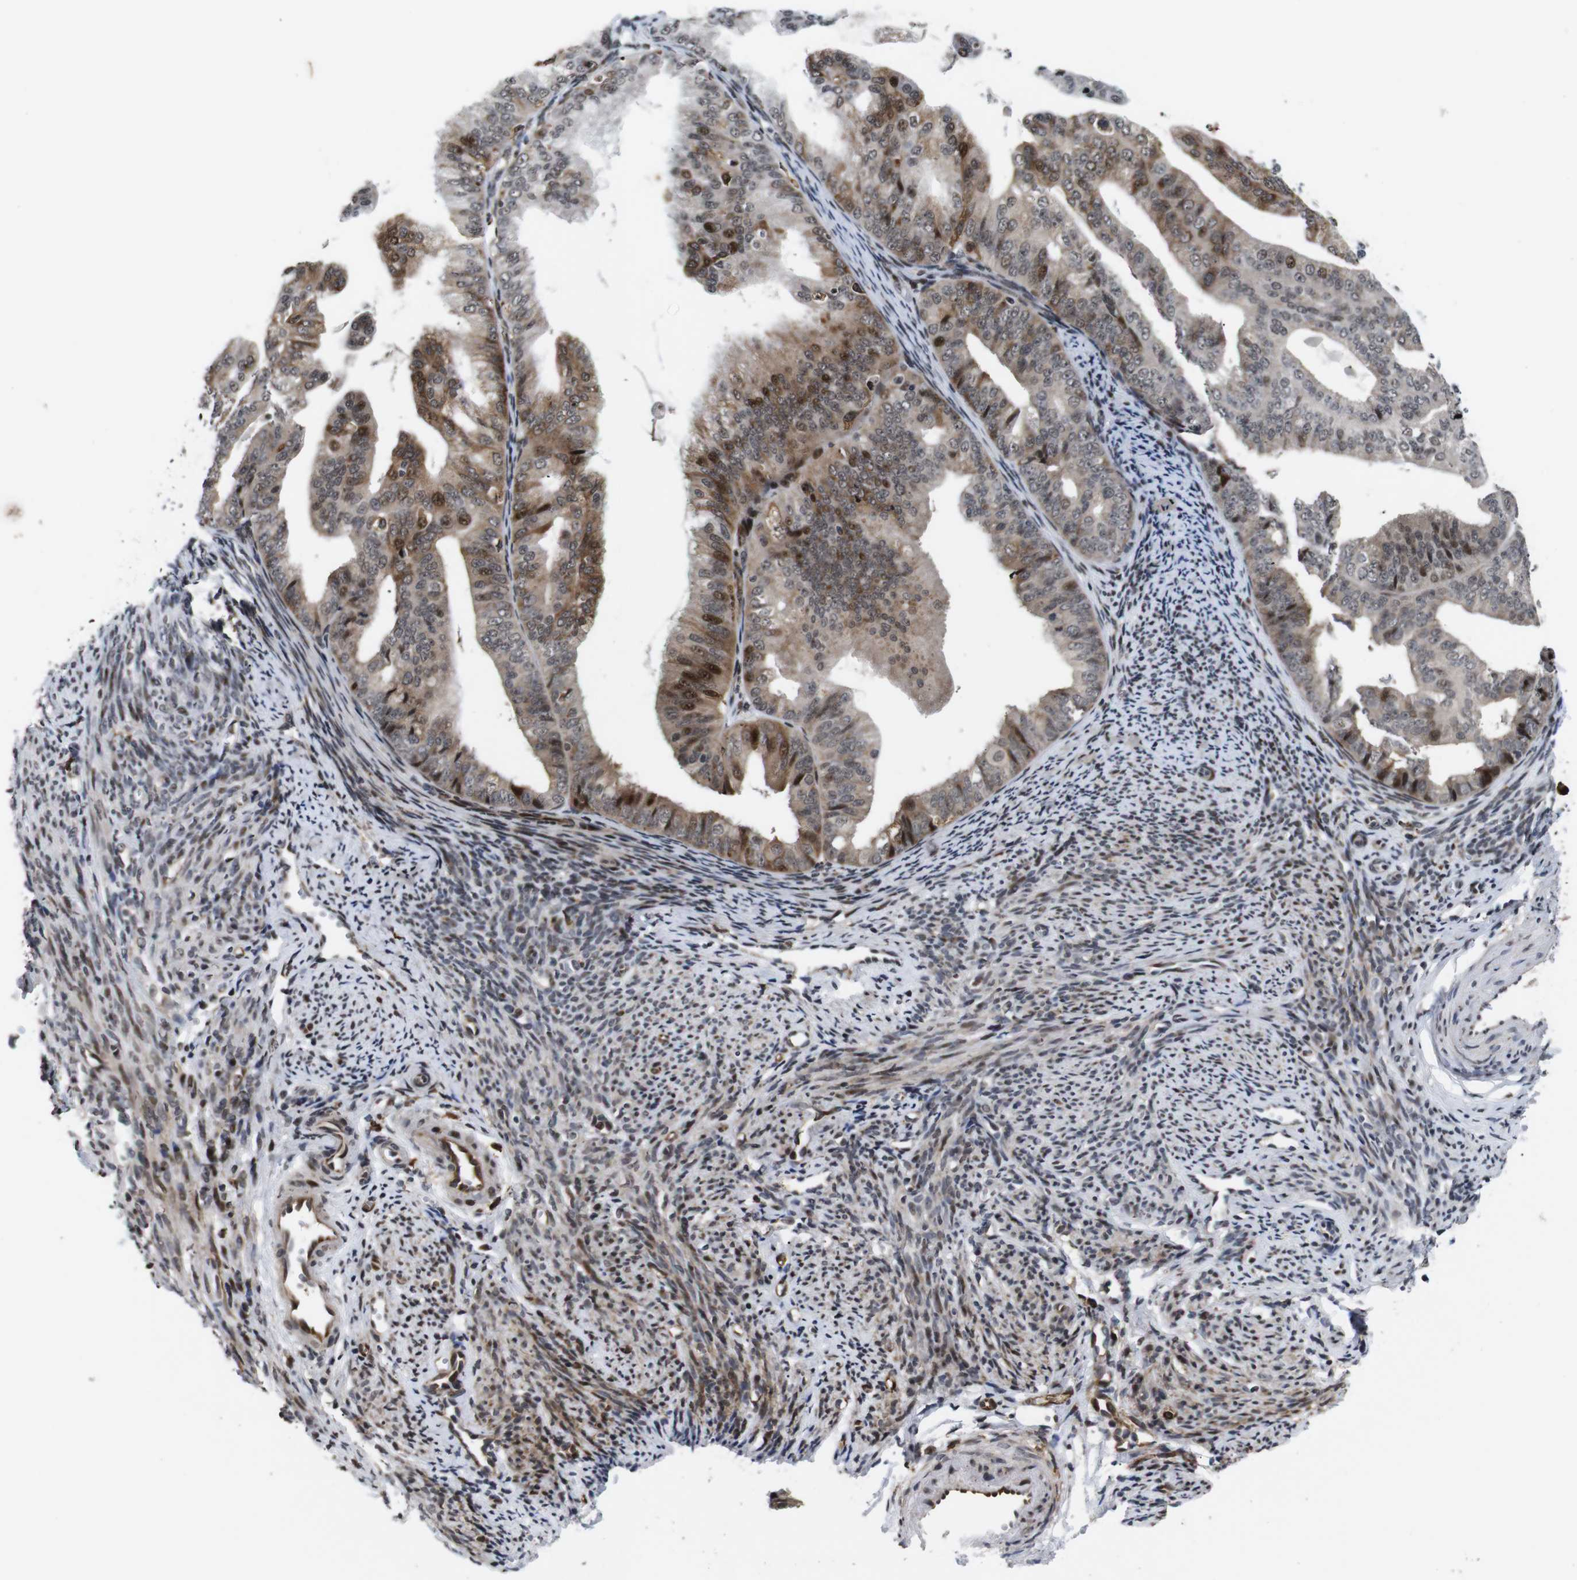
{"staining": {"intensity": "moderate", "quantity": ">75%", "location": "cytoplasmic/membranous,nuclear"}, "tissue": "endometrial cancer", "cell_type": "Tumor cells", "image_type": "cancer", "snomed": [{"axis": "morphology", "description": "Adenocarcinoma, NOS"}, {"axis": "topography", "description": "Endometrium"}], "caption": "The histopathology image demonstrates staining of endometrial cancer (adenocarcinoma), revealing moderate cytoplasmic/membranous and nuclear protein positivity (brown color) within tumor cells.", "gene": "EIF4G1", "patient": {"sex": "female", "age": 63}}